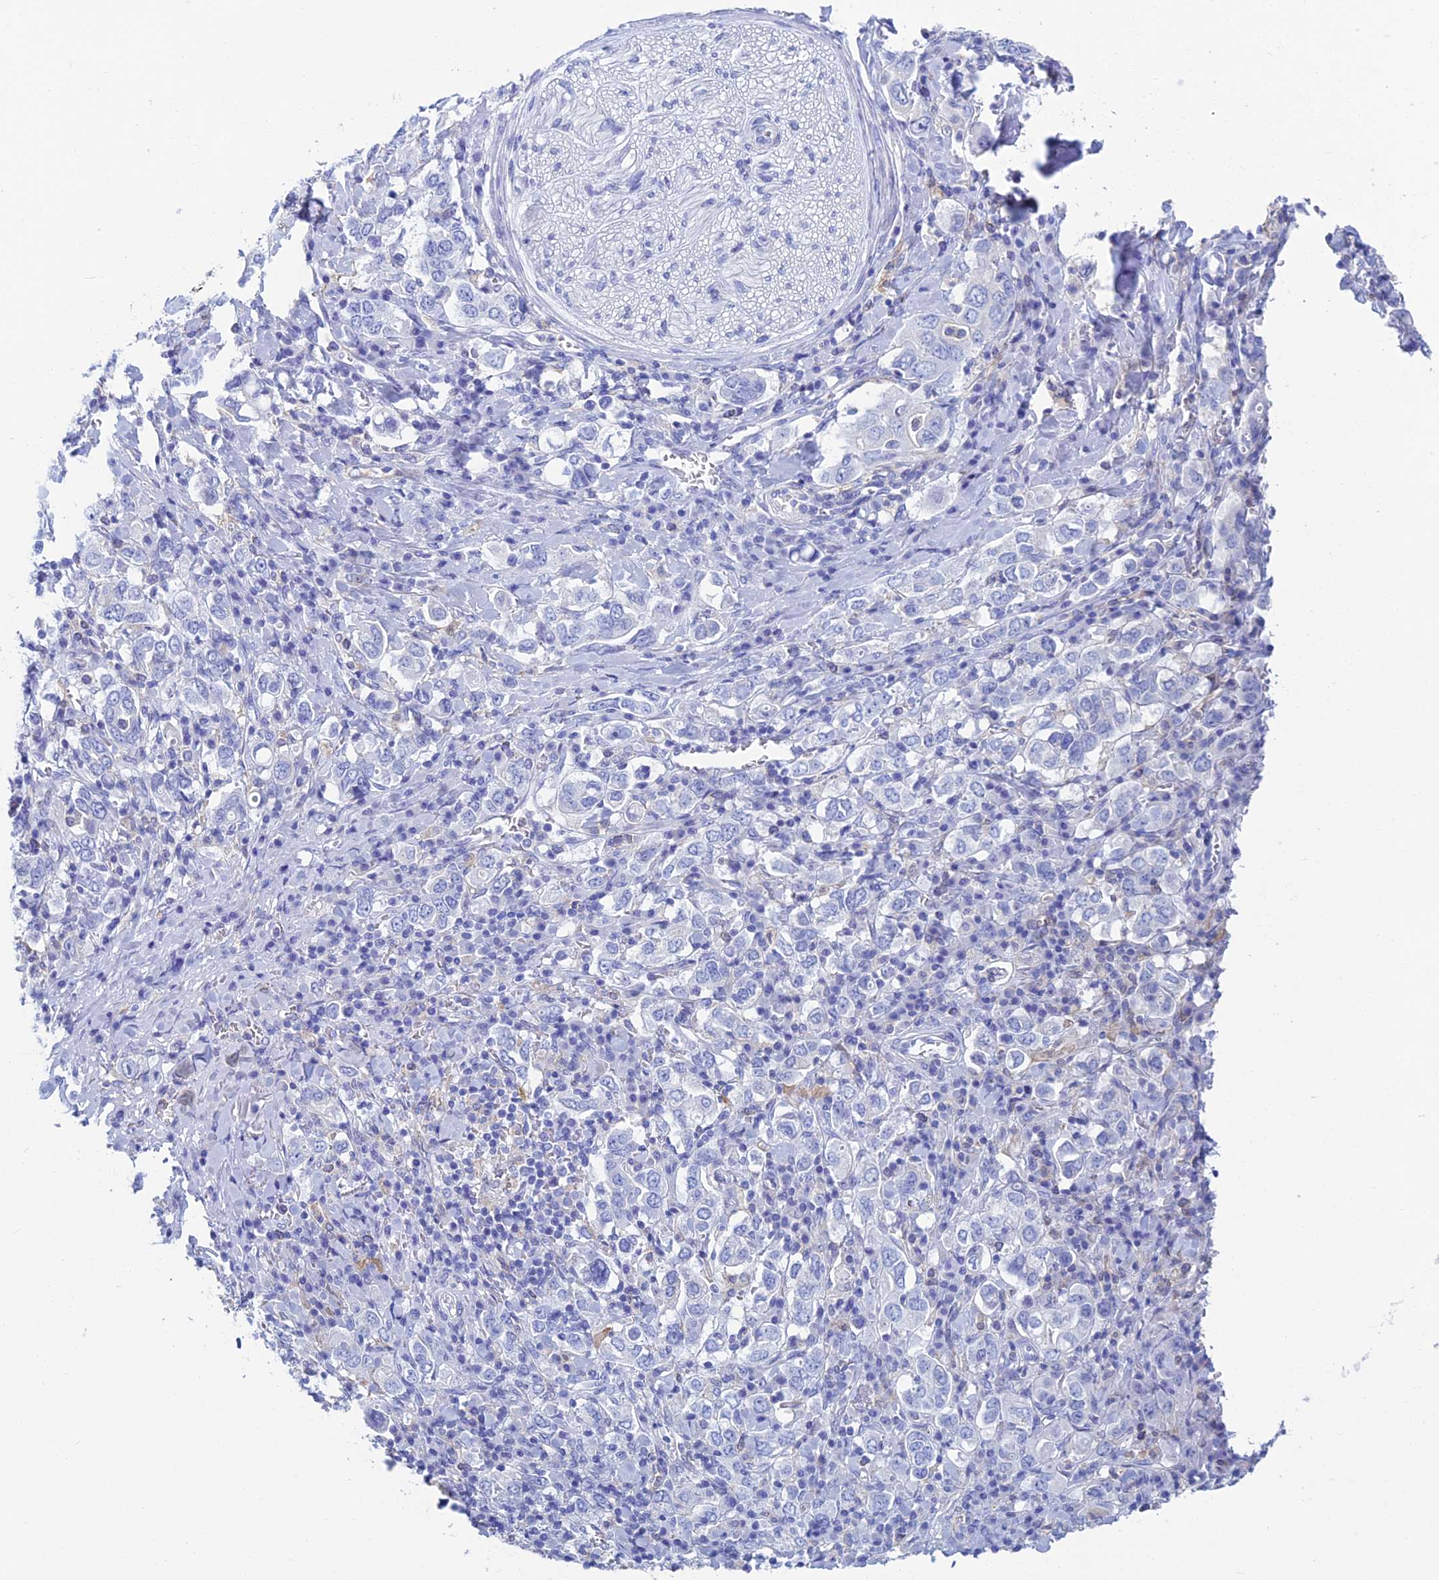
{"staining": {"intensity": "negative", "quantity": "none", "location": "none"}, "tissue": "stomach cancer", "cell_type": "Tumor cells", "image_type": "cancer", "snomed": [{"axis": "morphology", "description": "Adenocarcinoma, NOS"}, {"axis": "topography", "description": "Stomach, upper"}], "caption": "DAB (3,3'-diaminobenzidine) immunohistochemical staining of human stomach cancer (adenocarcinoma) exhibits no significant staining in tumor cells.", "gene": "KCNK17", "patient": {"sex": "male", "age": 62}}